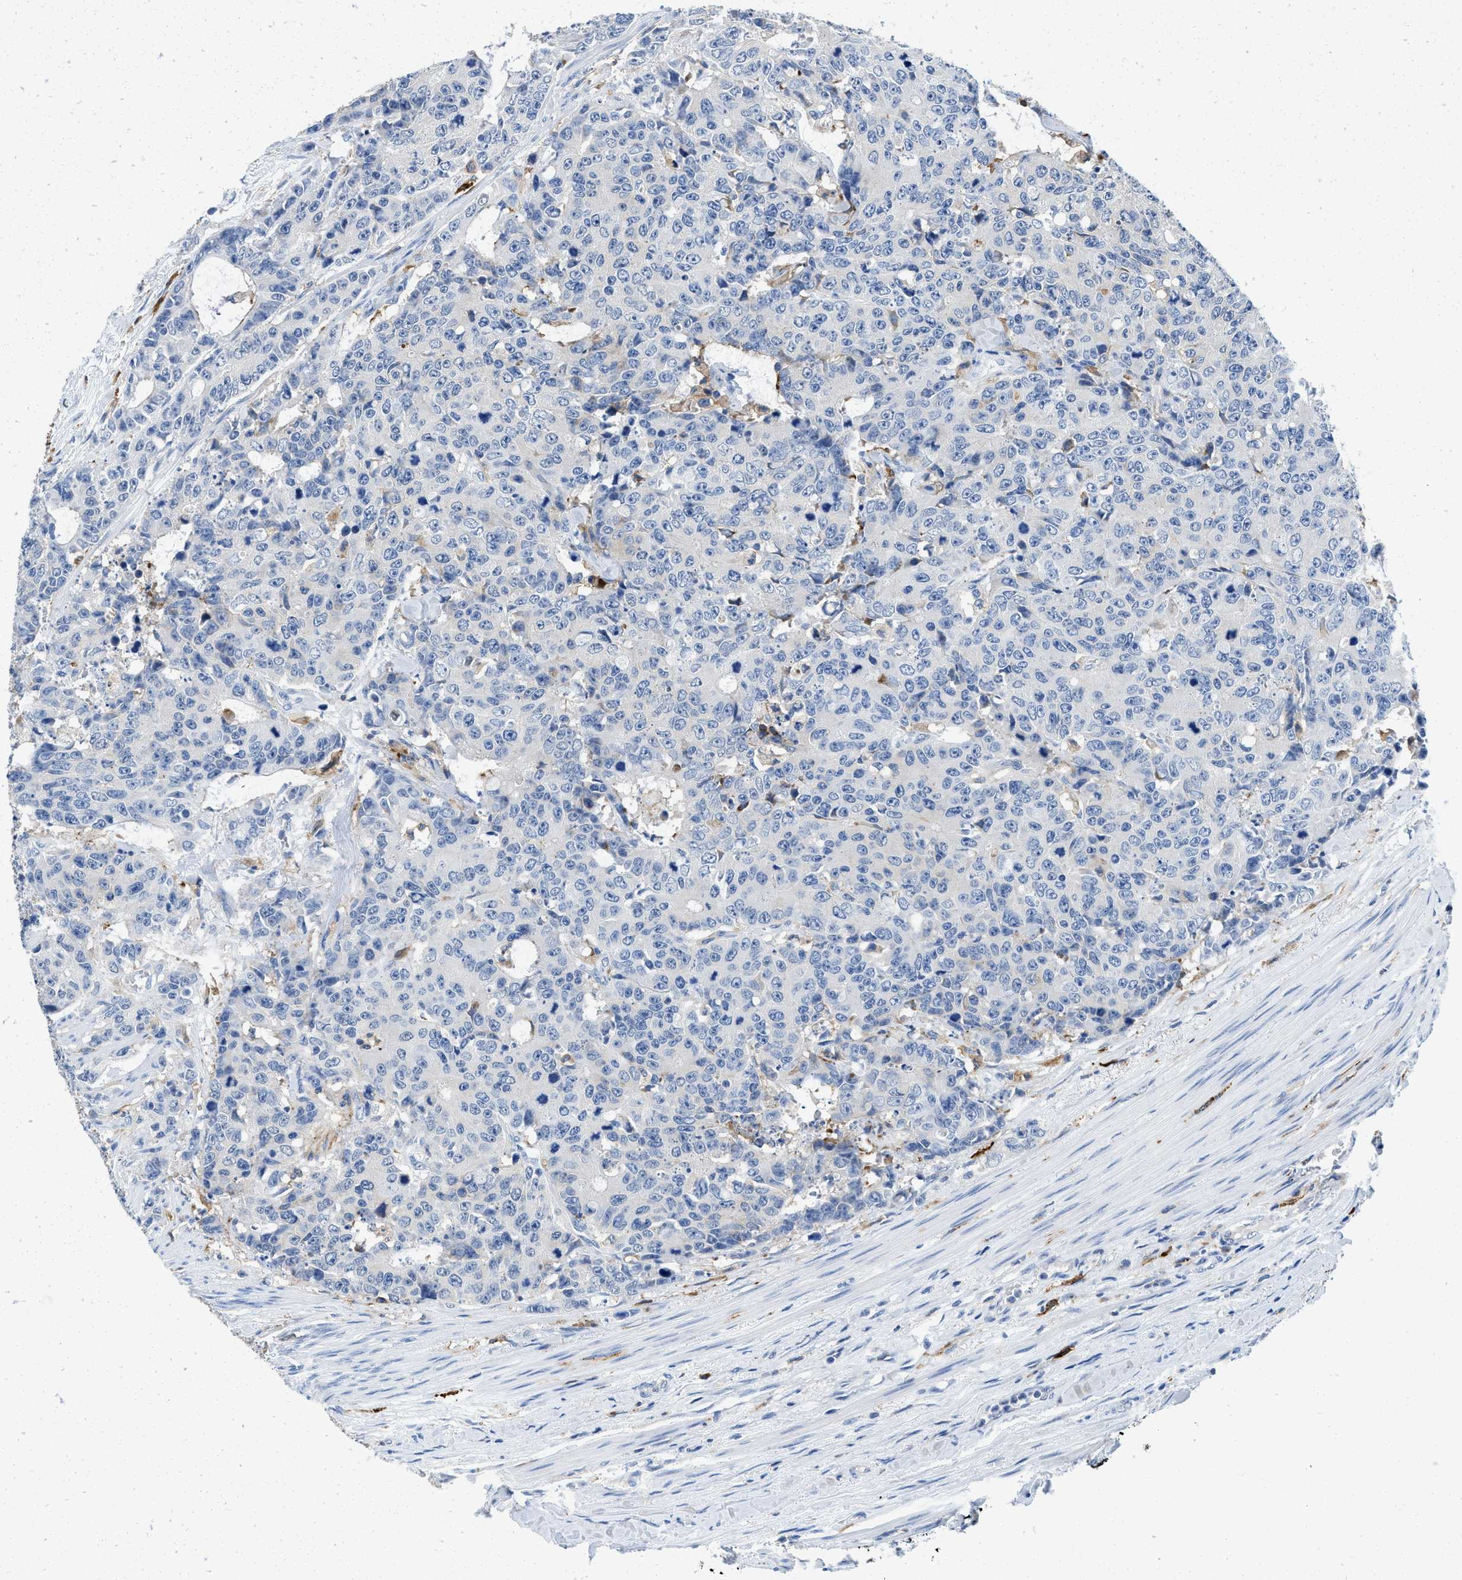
{"staining": {"intensity": "negative", "quantity": "none", "location": "none"}, "tissue": "colorectal cancer", "cell_type": "Tumor cells", "image_type": "cancer", "snomed": [{"axis": "morphology", "description": "Adenocarcinoma, NOS"}, {"axis": "topography", "description": "Colon"}], "caption": "High magnification brightfield microscopy of colorectal adenocarcinoma stained with DAB (3,3'-diaminobenzidine) (brown) and counterstained with hematoxylin (blue): tumor cells show no significant expression. (IHC, brightfield microscopy, high magnification).", "gene": "CD226", "patient": {"sex": "female", "age": 86}}